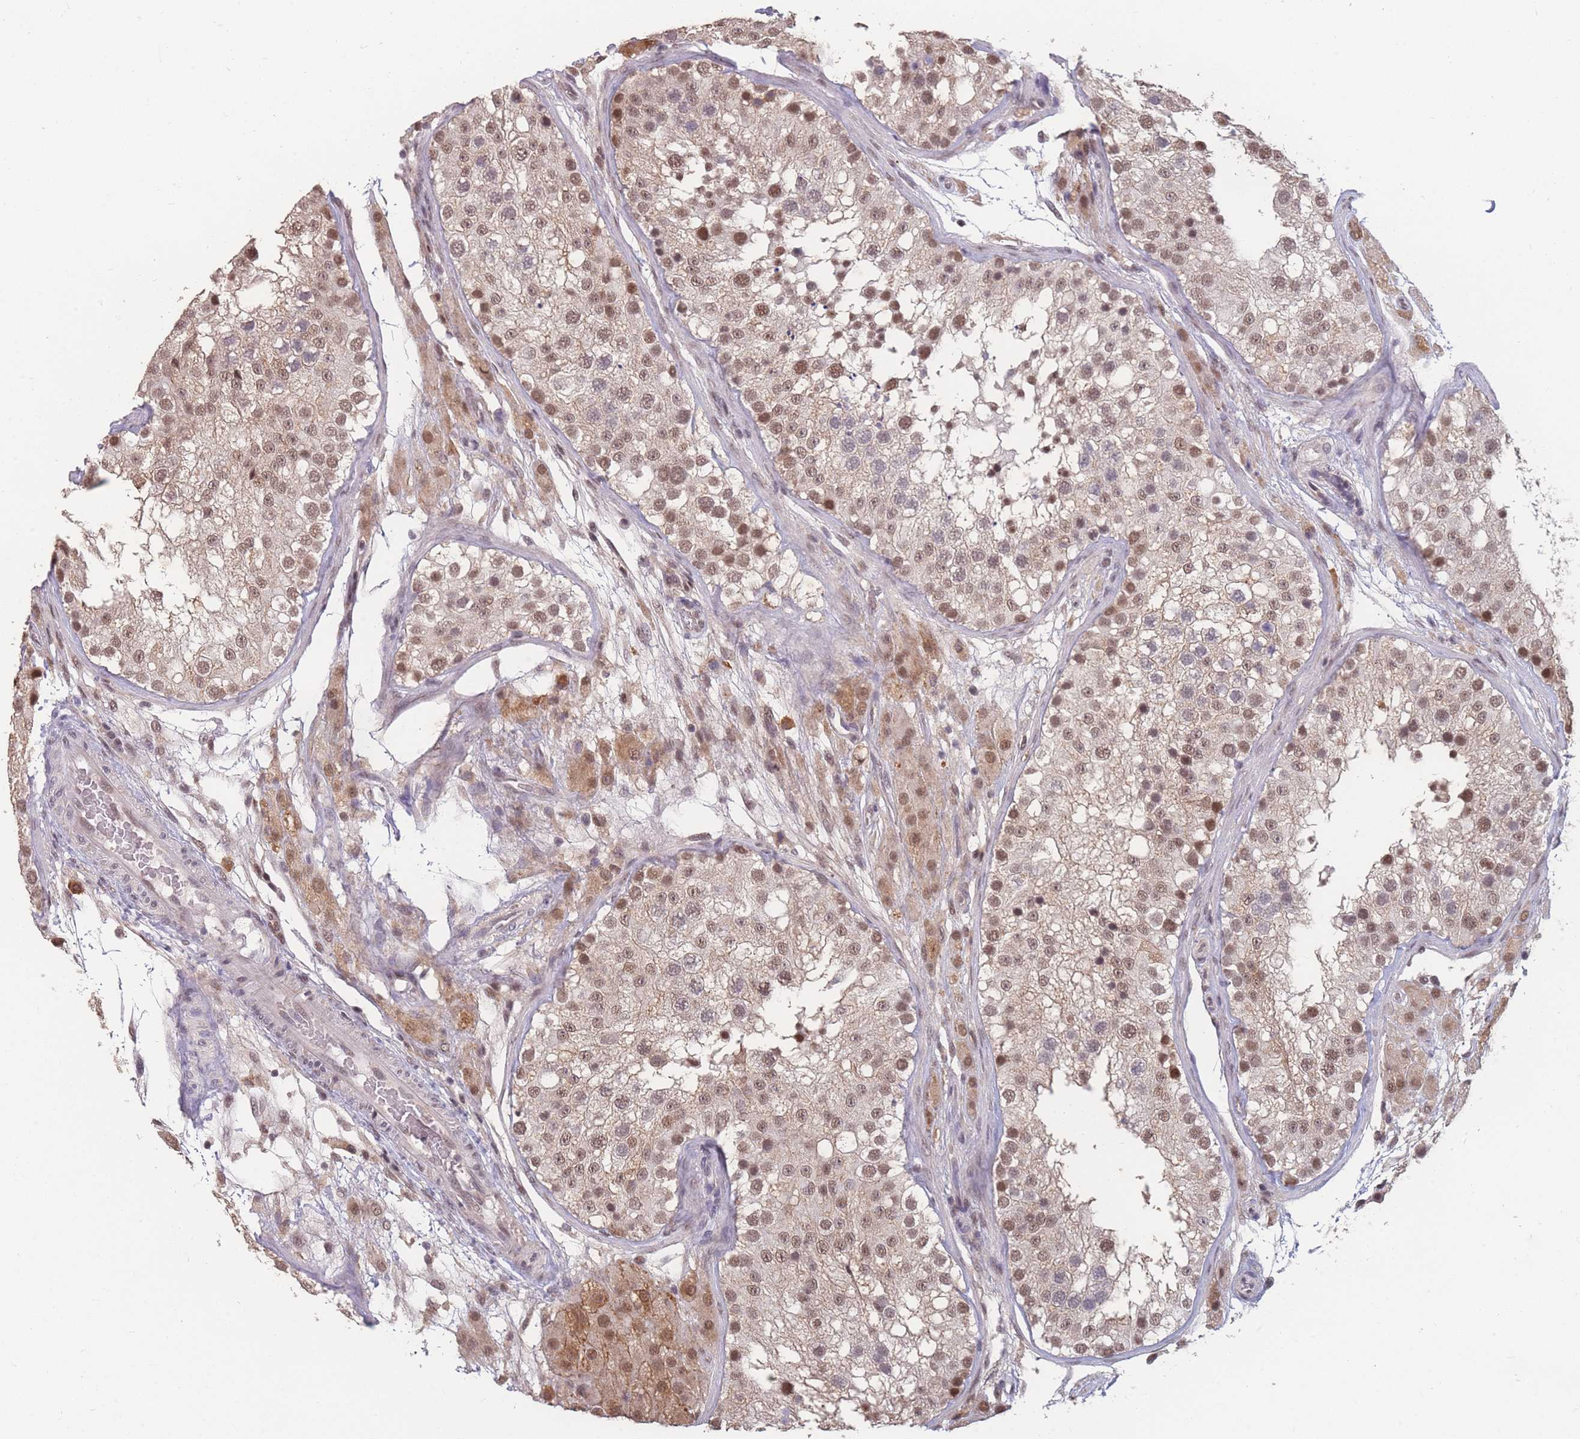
{"staining": {"intensity": "moderate", "quantity": ">75%", "location": "cytoplasmic/membranous,nuclear"}, "tissue": "testis", "cell_type": "Cells in seminiferous ducts", "image_type": "normal", "snomed": [{"axis": "morphology", "description": "Normal tissue, NOS"}, {"axis": "topography", "description": "Testis"}], "caption": "A medium amount of moderate cytoplasmic/membranous,nuclear staining is appreciated in about >75% of cells in seminiferous ducts in benign testis.", "gene": "SNRPA1", "patient": {"sex": "male", "age": 26}}